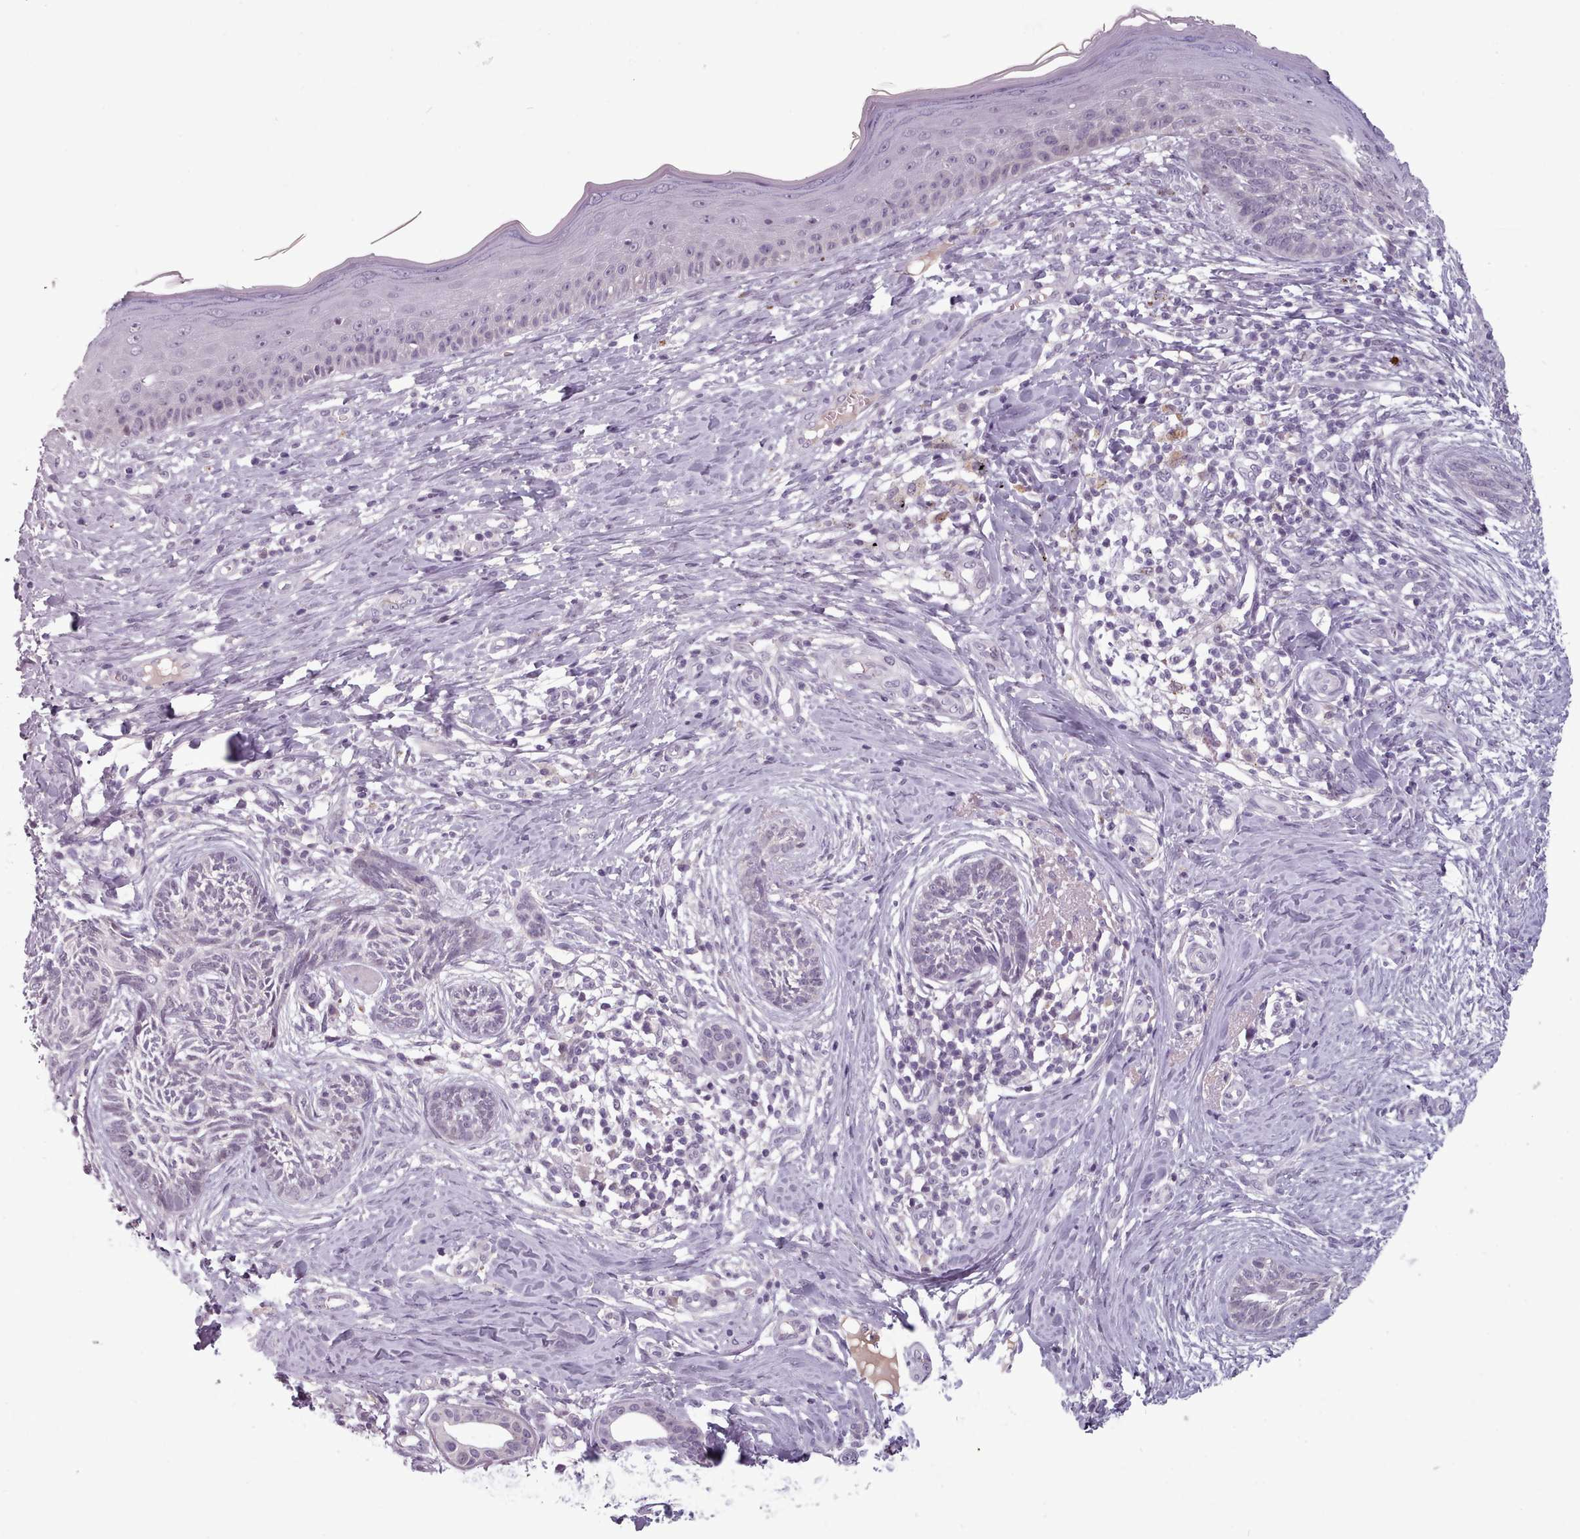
{"staining": {"intensity": "negative", "quantity": "none", "location": "none"}, "tissue": "skin cancer", "cell_type": "Tumor cells", "image_type": "cancer", "snomed": [{"axis": "morphology", "description": "Basal cell carcinoma"}, {"axis": "topography", "description": "Skin"}], "caption": "High magnification brightfield microscopy of basal cell carcinoma (skin) stained with DAB (brown) and counterstained with hematoxylin (blue): tumor cells show no significant positivity. The staining was performed using DAB (3,3'-diaminobenzidine) to visualize the protein expression in brown, while the nuclei were stained in blue with hematoxylin (Magnification: 20x).", "gene": "PBX4", "patient": {"sex": "male", "age": 73}}